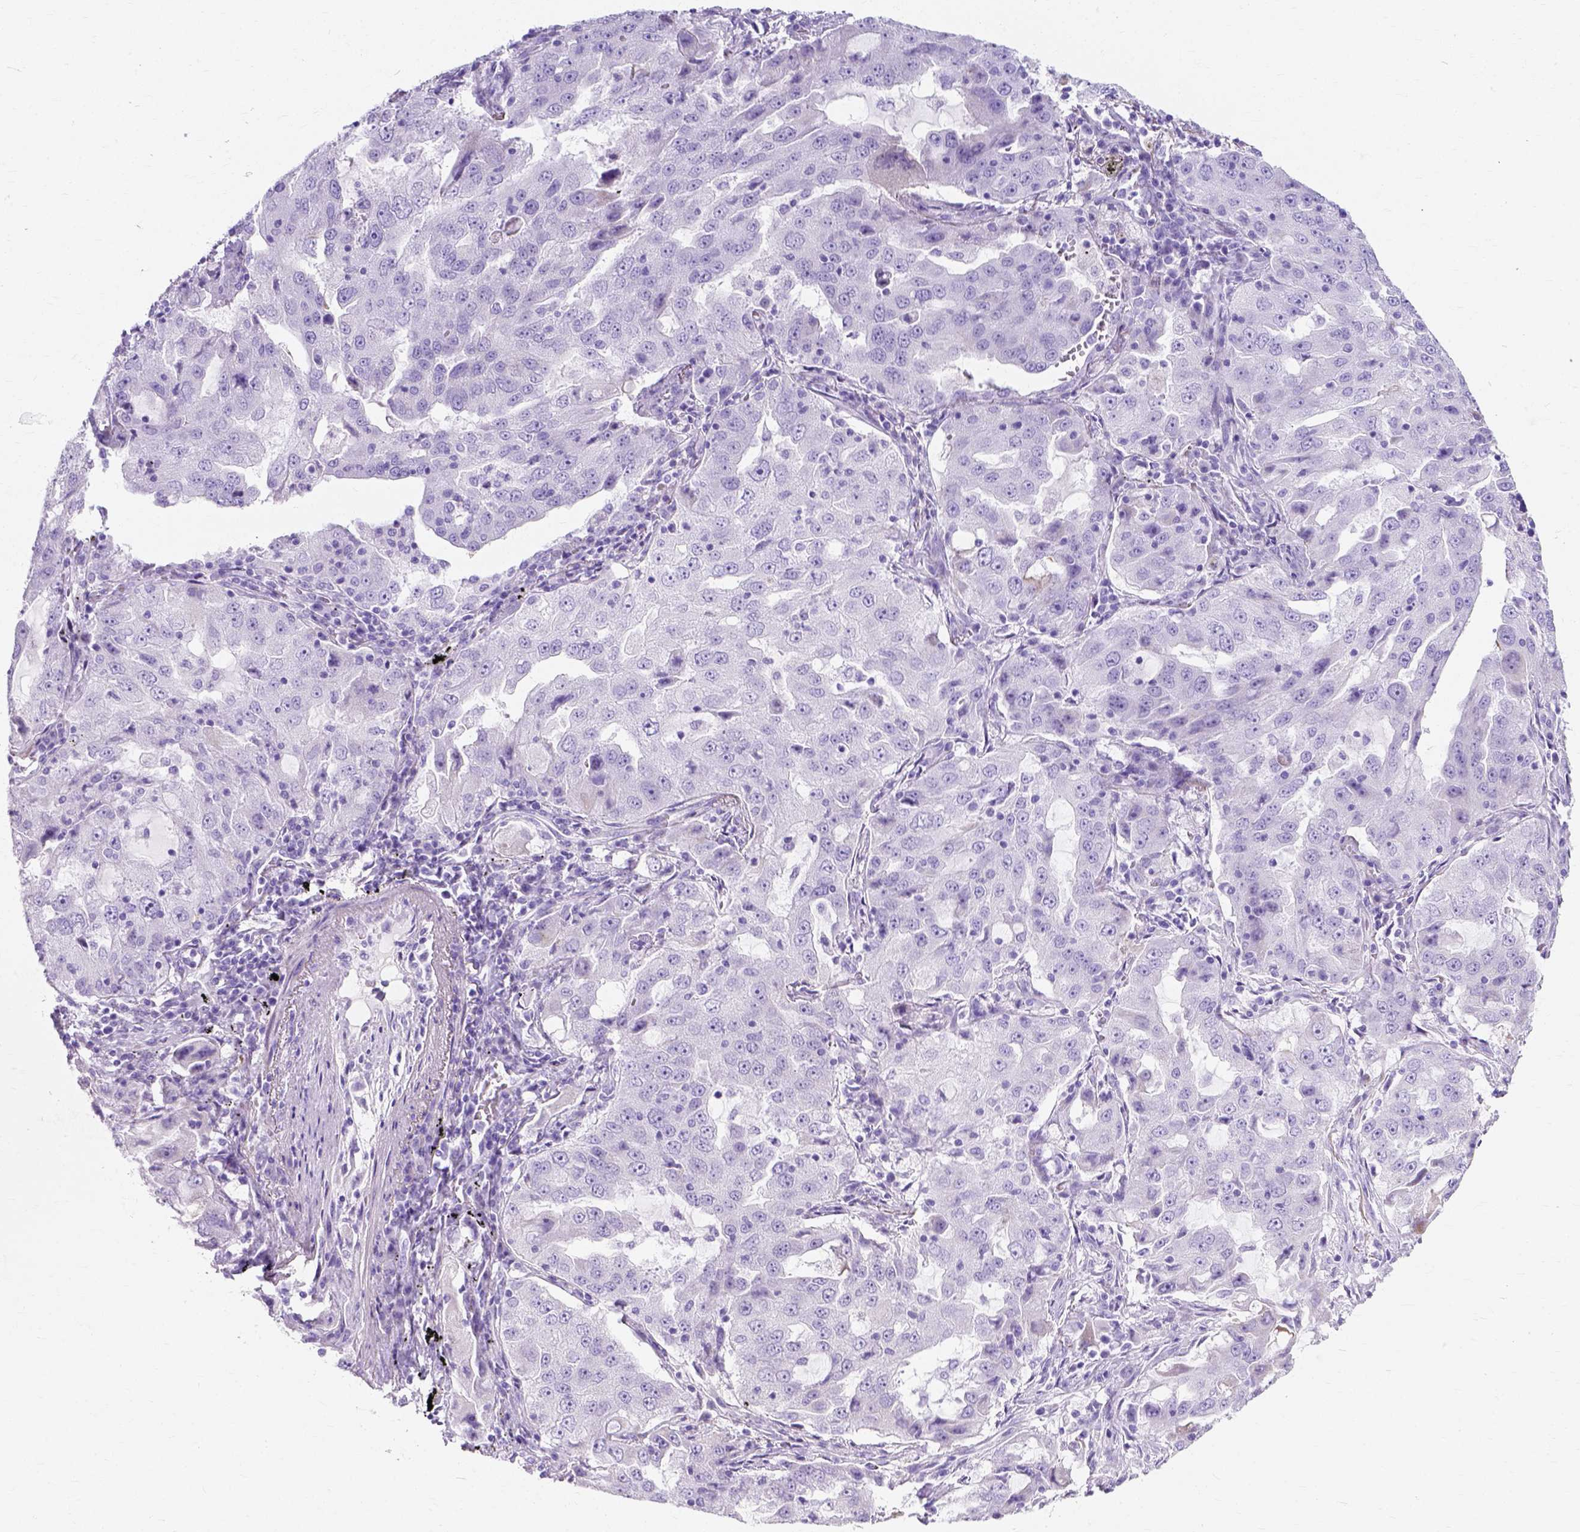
{"staining": {"intensity": "negative", "quantity": "none", "location": "none"}, "tissue": "lung cancer", "cell_type": "Tumor cells", "image_type": "cancer", "snomed": [{"axis": "morphology", "description": "Adenocarcinoma, NOS"}, {"axis": "topography", "description": "Lung"}], "caption": "DAB (3,3'-diaminobenzidine) immunohistochemical staining of human lung cancer exhibits no significant staining in tumor cells.", "gene": "MYH15", "patient": {"sex": "female", "age": 61}}